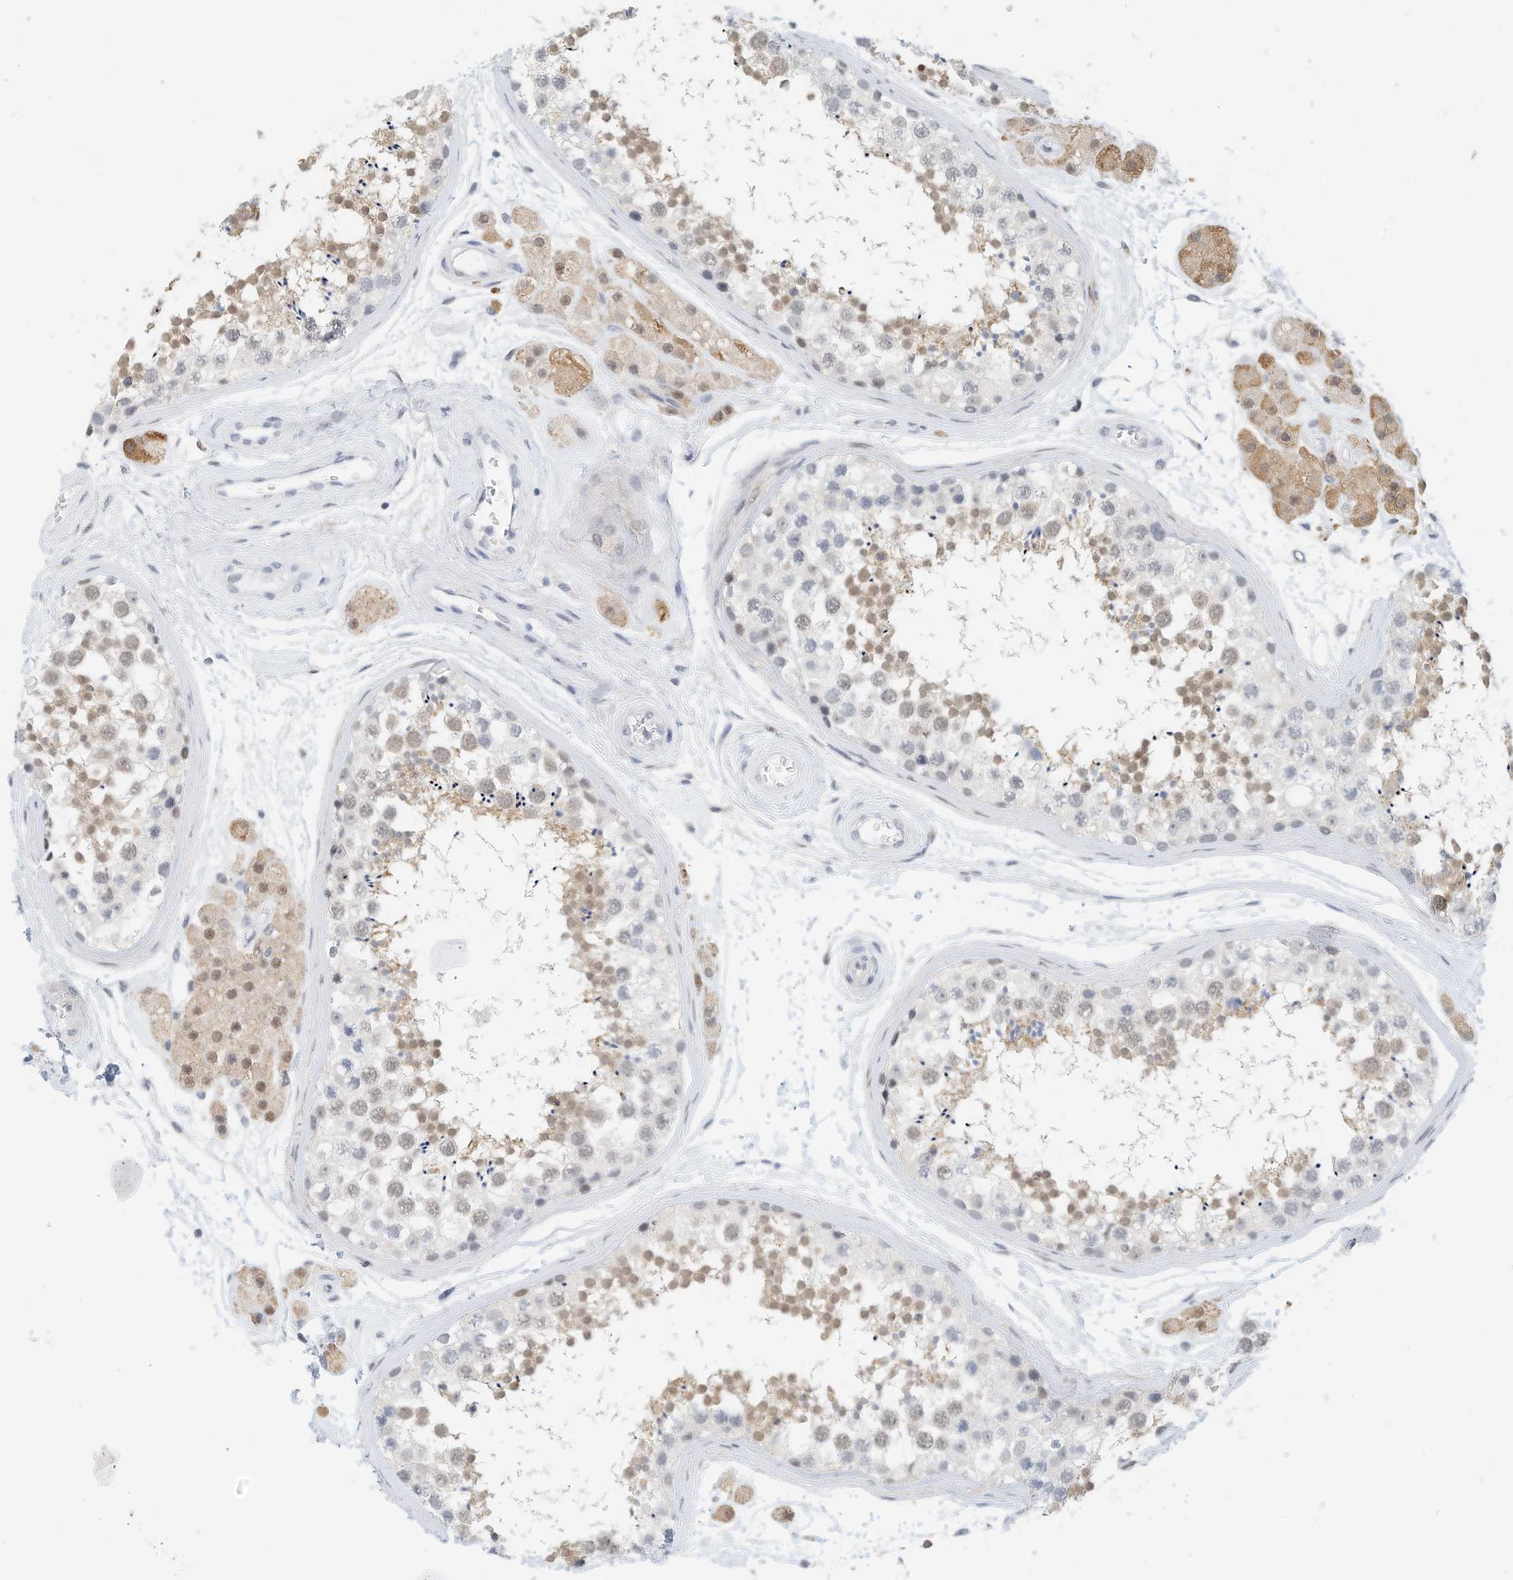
{"staining": {"intensity": "moderate", "quantity": "<25%", "location": "cytoplasmic/membranous,nuclear"}, "tissue": "testis", "cell_type": "Cells in seminiferous ducts", "image_type": "normal", "snomed": [{"axis": "morphology", "description": "Normal tissue, NOS"}, {"axis": "topography", "description": "Testis"}], "caption": "Protein expression analysis of benign testis shows moderate cytoplasmic/membranous,nuclear expression in approximately <25% of cells in seminiferous ducts. (DAB (3,3'-diaminobenzidine) = brown stain, brightfield microscopy at high magnification).", "gene": "ARHGAP28", "patient": {"sex": "male", "age": 56}}